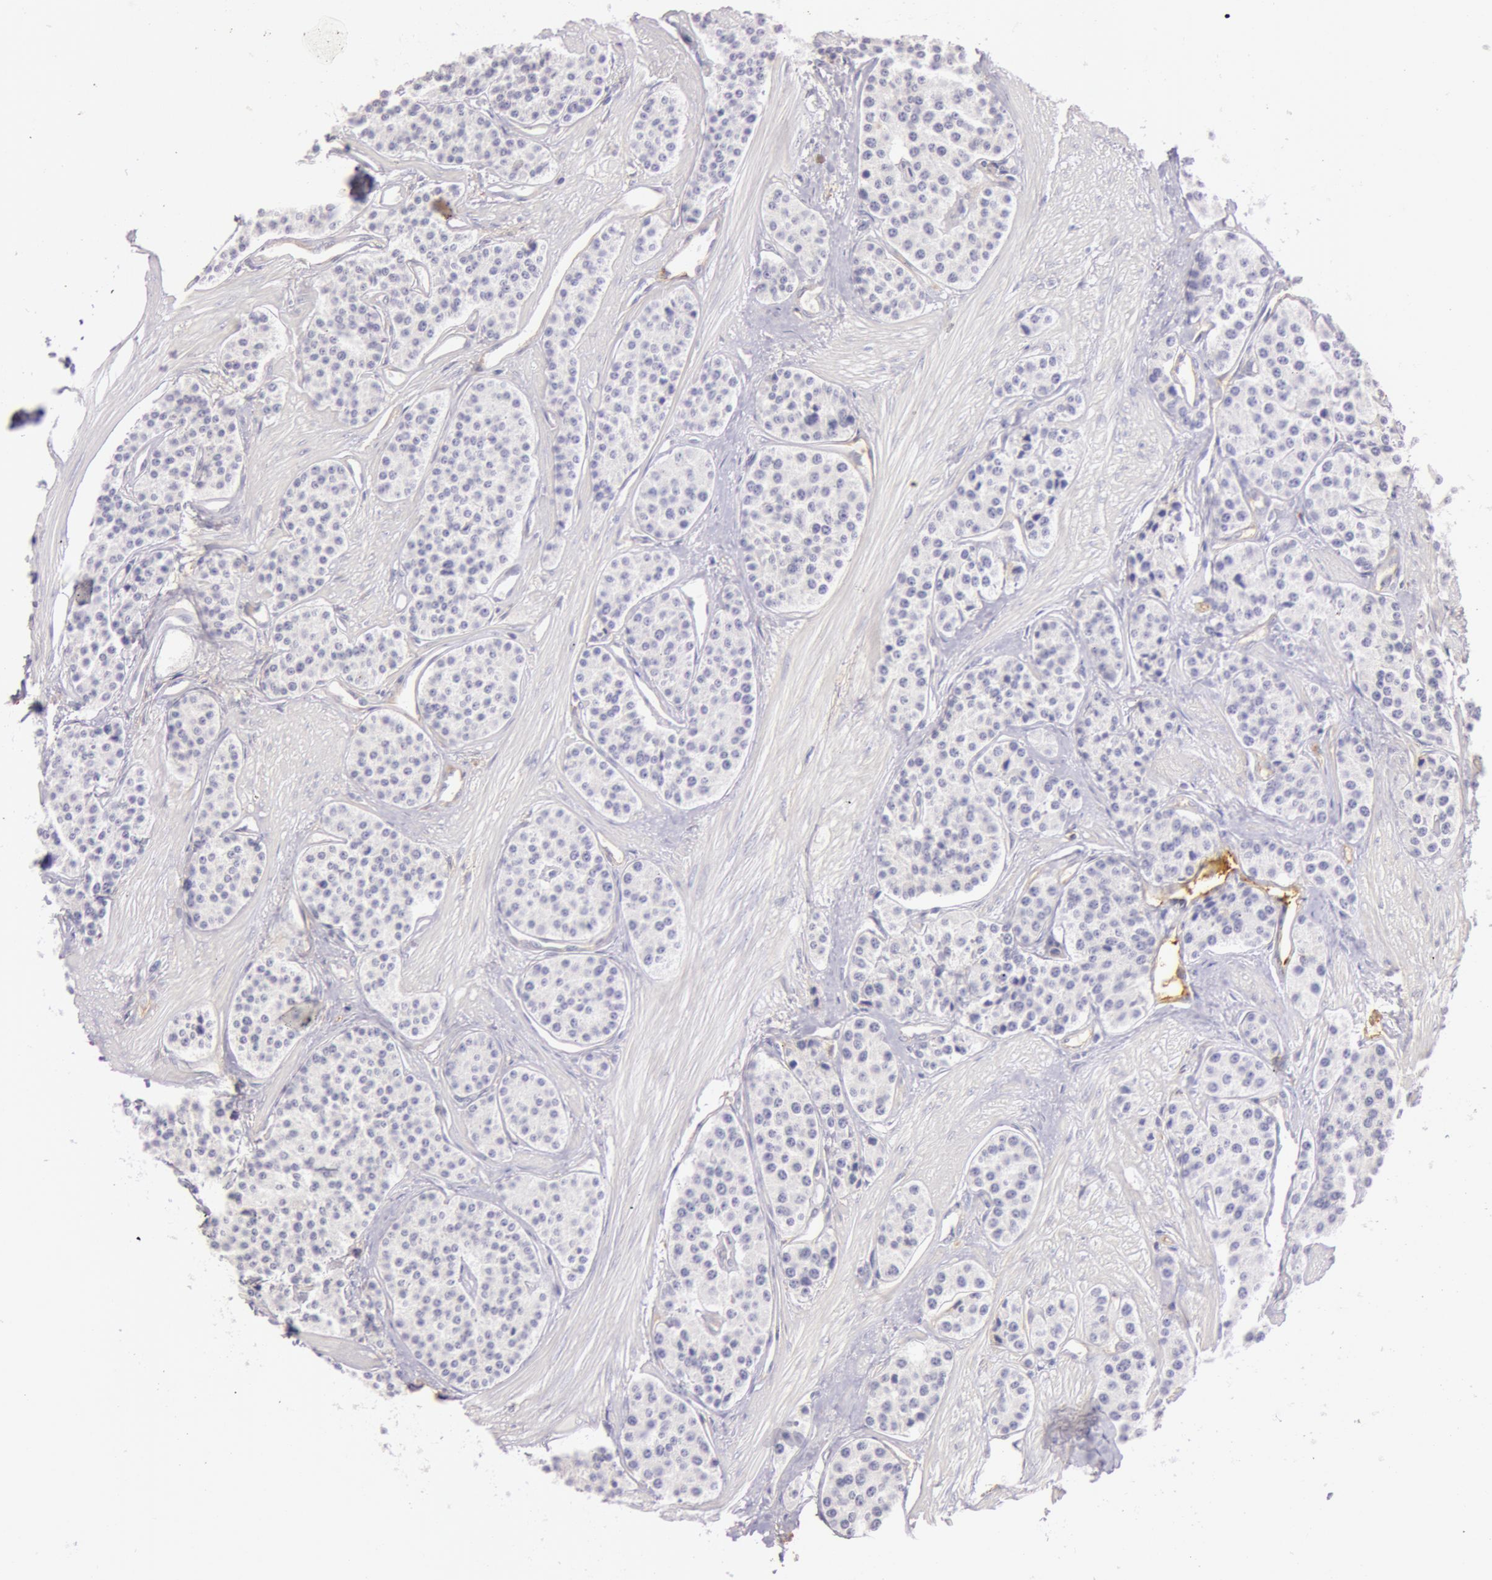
{"staining": {"intensity": "negative", "quantity": "none", "location": "none"}, "tissue": "carcinoid", "cell_type": "Tumor cells", "image_type": "cancer", "snomed": [{"axis": "morphology", "description": "Carcinoid, malignant, NOS"}, {"axis": "topography", "description": "Stomach"}], "caption": "This histopathology image is of carcinoid stained with IHC to label a protein in brown with the nuclei are counter-stained blue. There is no positivity in tumor cells.", "gene": "C4BPA", "patient": {"sex": "female", "age": 76}}